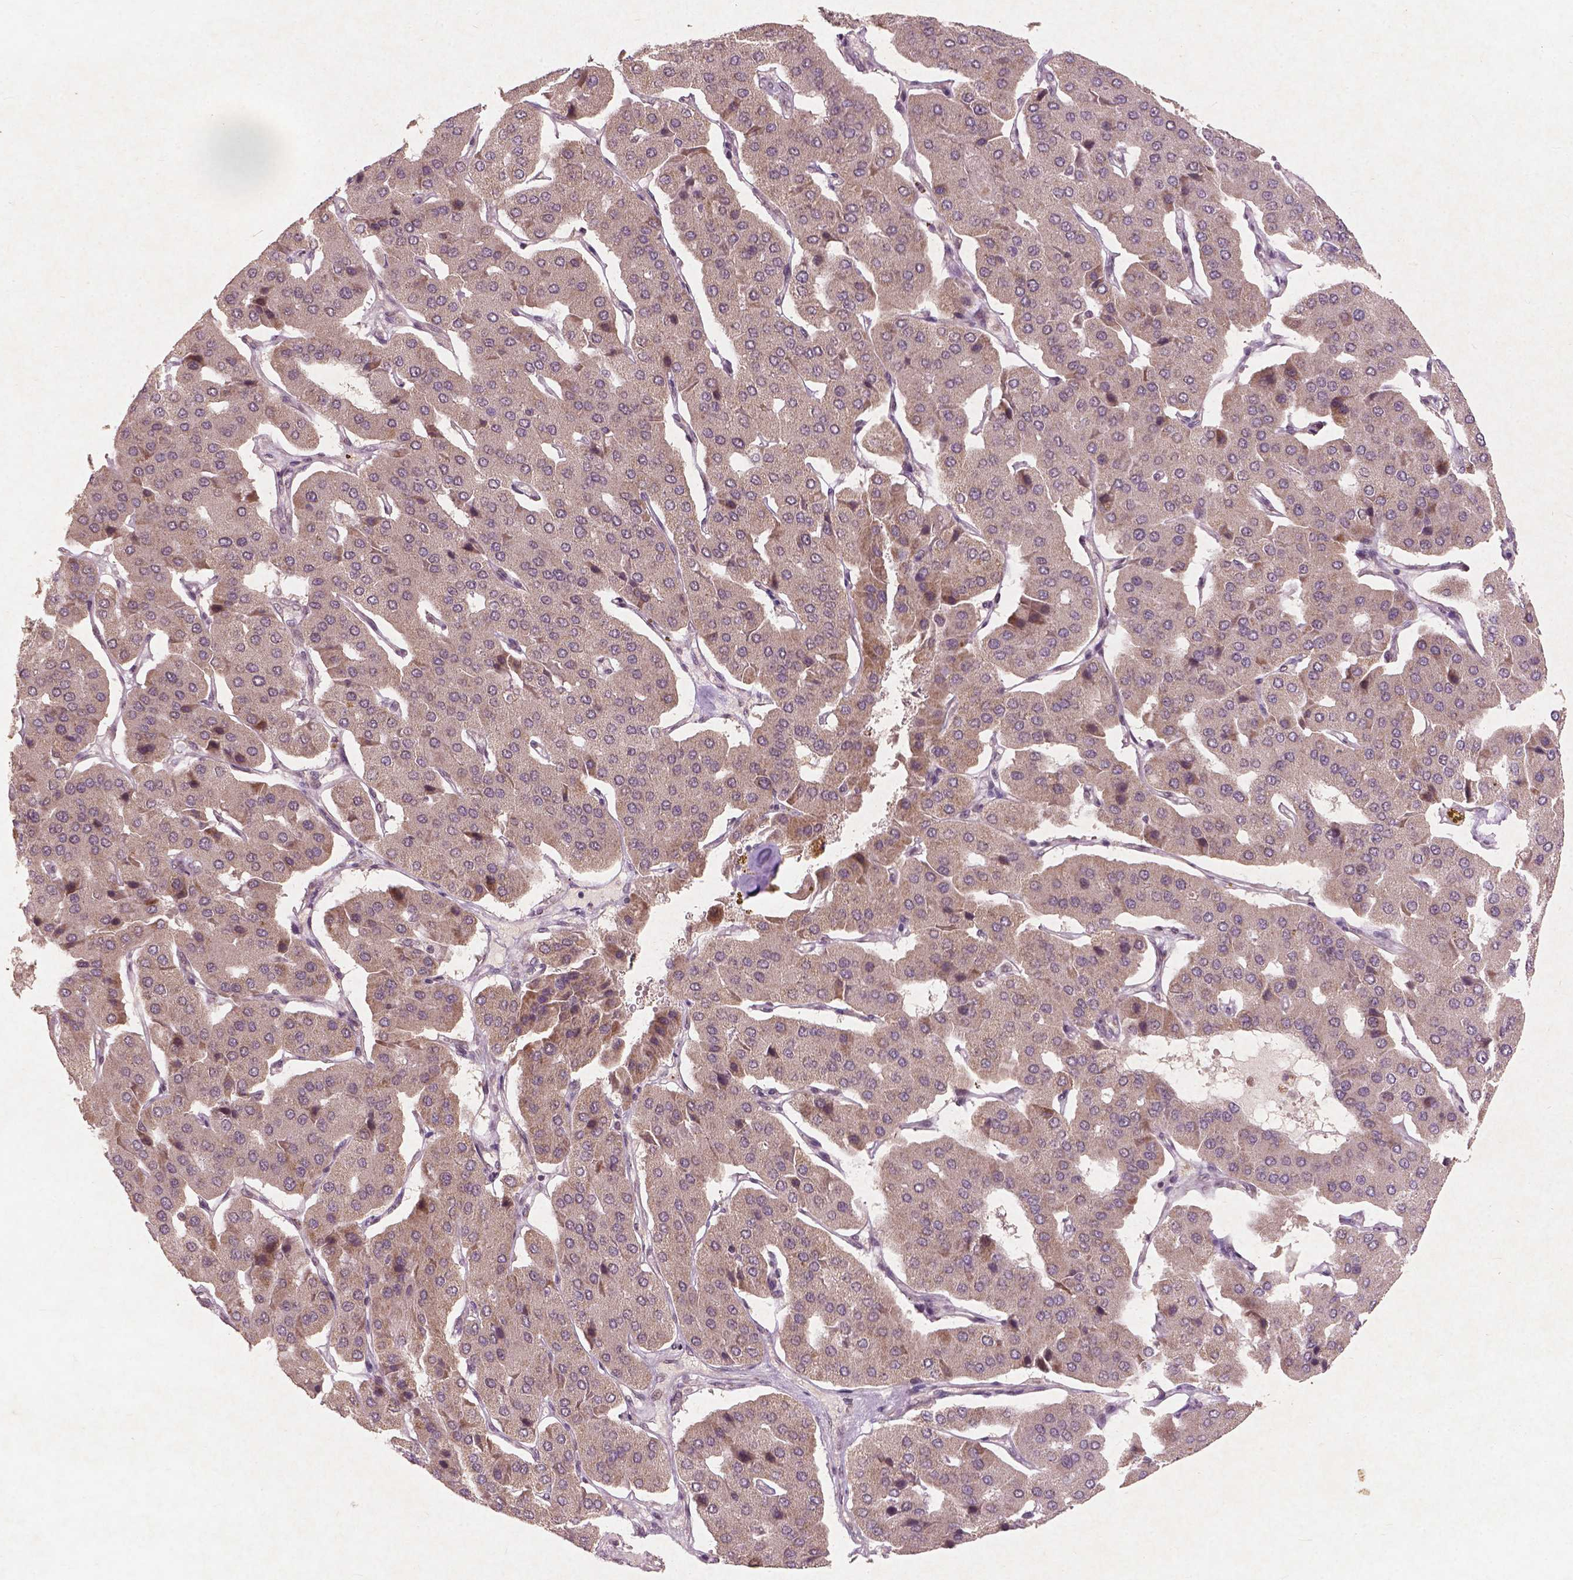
{"staining": {"intensity": "negative", "quantity": "none", "location": "none"}, "tissue": "parathyroid gland", "cell_type": "Glandular cells", "image_type": "normal", "snomed": [{"axis": "morphology", "description": "Normal tissue, NOS"}, {"axis": "morphology", "description": "Adenoma, NOS"}, {"axis": "topography", "description": "Parathyroid gland"}], "caption": "Protein analysis of benign parathyroid gland displays no significant expression in glandular cells. (DAB (3,3'-diaminobenzidine) immunohistochemistry (IHC) visualized using brightfield microscopy, high magnification).", "gene": "SMAD2", "patient": {"sex": "female", "age": 86}}